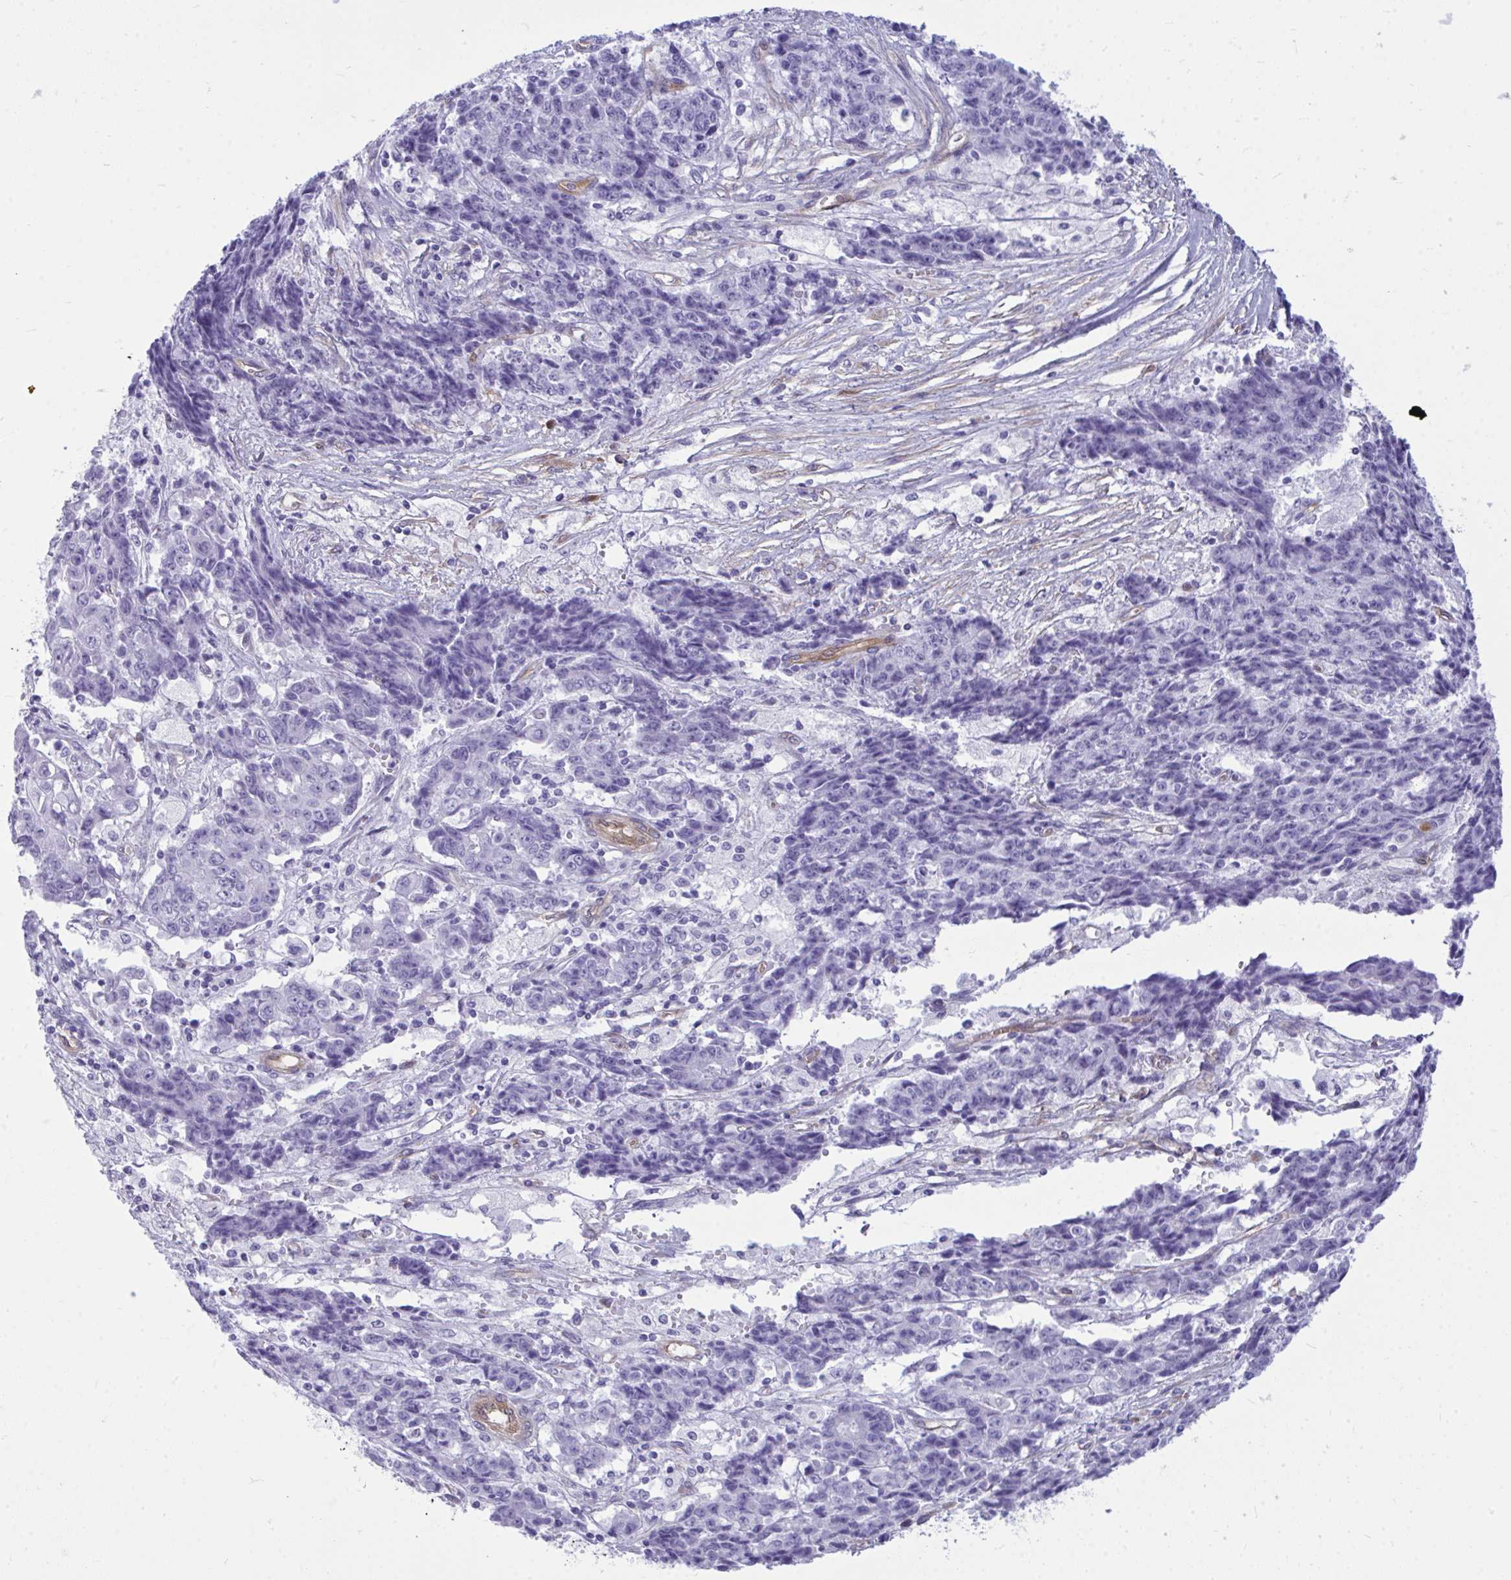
{"staining": {"intensity": "negative", "quantity": "none", "location": "none"}, "tissue": "ovarian cancer", "cell_type": "Tumor cells", "image_type": "cancer", "snomed": [{"axis": "morphology", "description": "Carcinoma, endometroid"}, {"axis": "topography", "description": "Ovary"}], "caption": "This is a photomicrograph of immunohistochemistry staining of ovarian cancer, which shows no staining in tumor cells.", "gene": "LIMS2", "patient": {"sex": "female", "age": 42}}